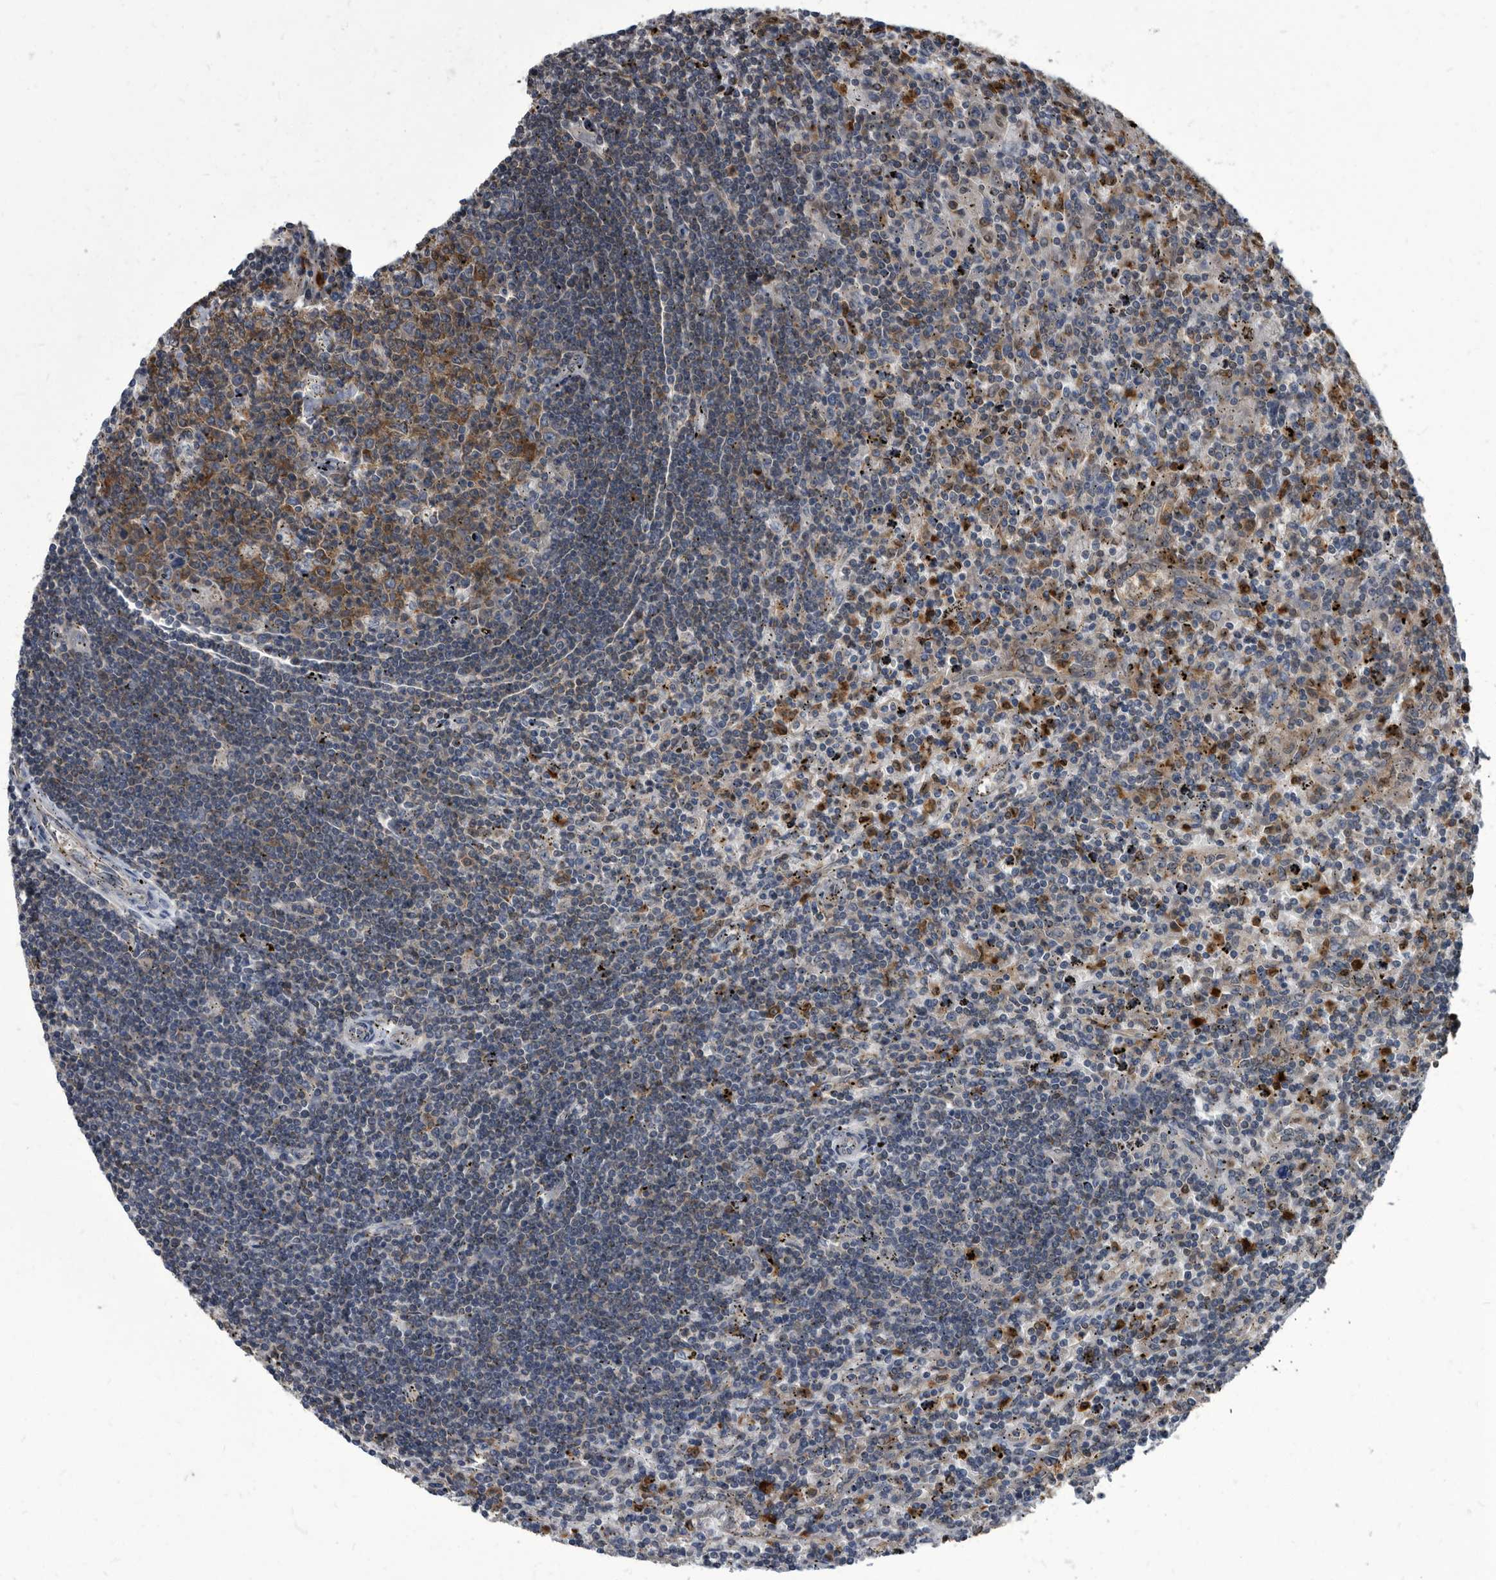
{"staining": {"intensity": "moderate", "quantity": "<25%", "location": "cytoplasmic/membranous"}, "tissue": "lymphoma", "cell_type": "Tumor cells", "image_type": "cancer", "snomed": [{"axis": "morphology", "description": "Malignant lymphoma, non-Hodgkin's type, Low grade"}, {"axis": "topography", "description": "Spleen"}], "caption": "Protein staining exhibits moderate cytoplasmic/membranous staining in approximately <25% of tumor cells in lymphoma.", "gene": "CDV3", "patient": {"sex": "male", "age": 76}}